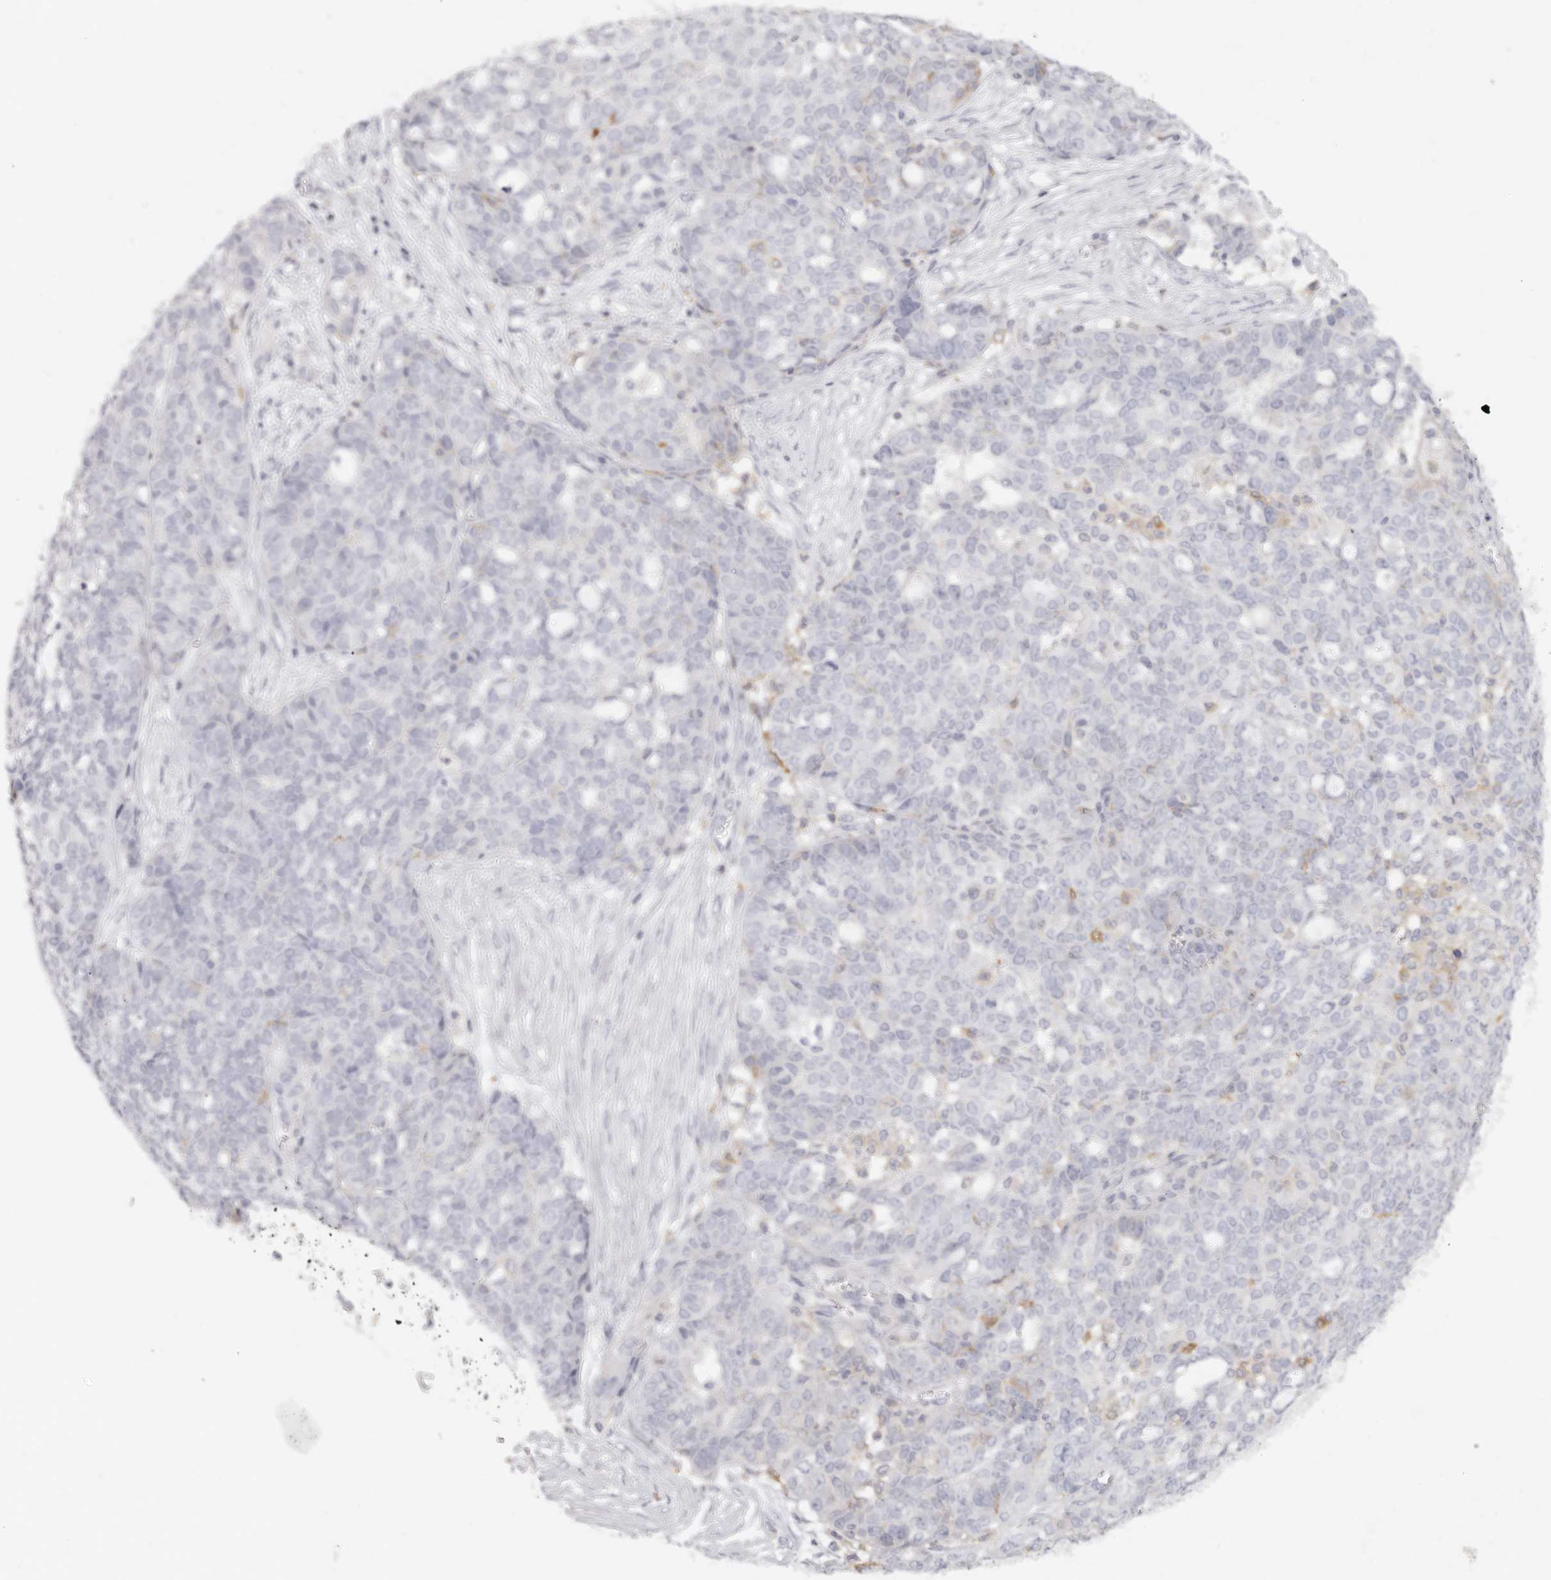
{"staining": {"intensity": "negative", "quantity": "none", "location": "none"}, "tissue": "ovarian cancer", "cell_type": "Tumor cells", "image_type": "cancer", "snomed": [{"axis": "morphology", "description": "Cystadenocarcinoma, serous, NOS"}, {"axis": "topography", "description": "Soft tissue"}, {"axis": "topography", "description": "Ovary"}], "caption": "The micrograph demonstrates no significant positivity in tumor cells of serous cystadenocarcinoma (ovarian). Nuclei are stained in blue.", "gene": "NIBAN1", "patient": {"sex": "female", "age": 57}}